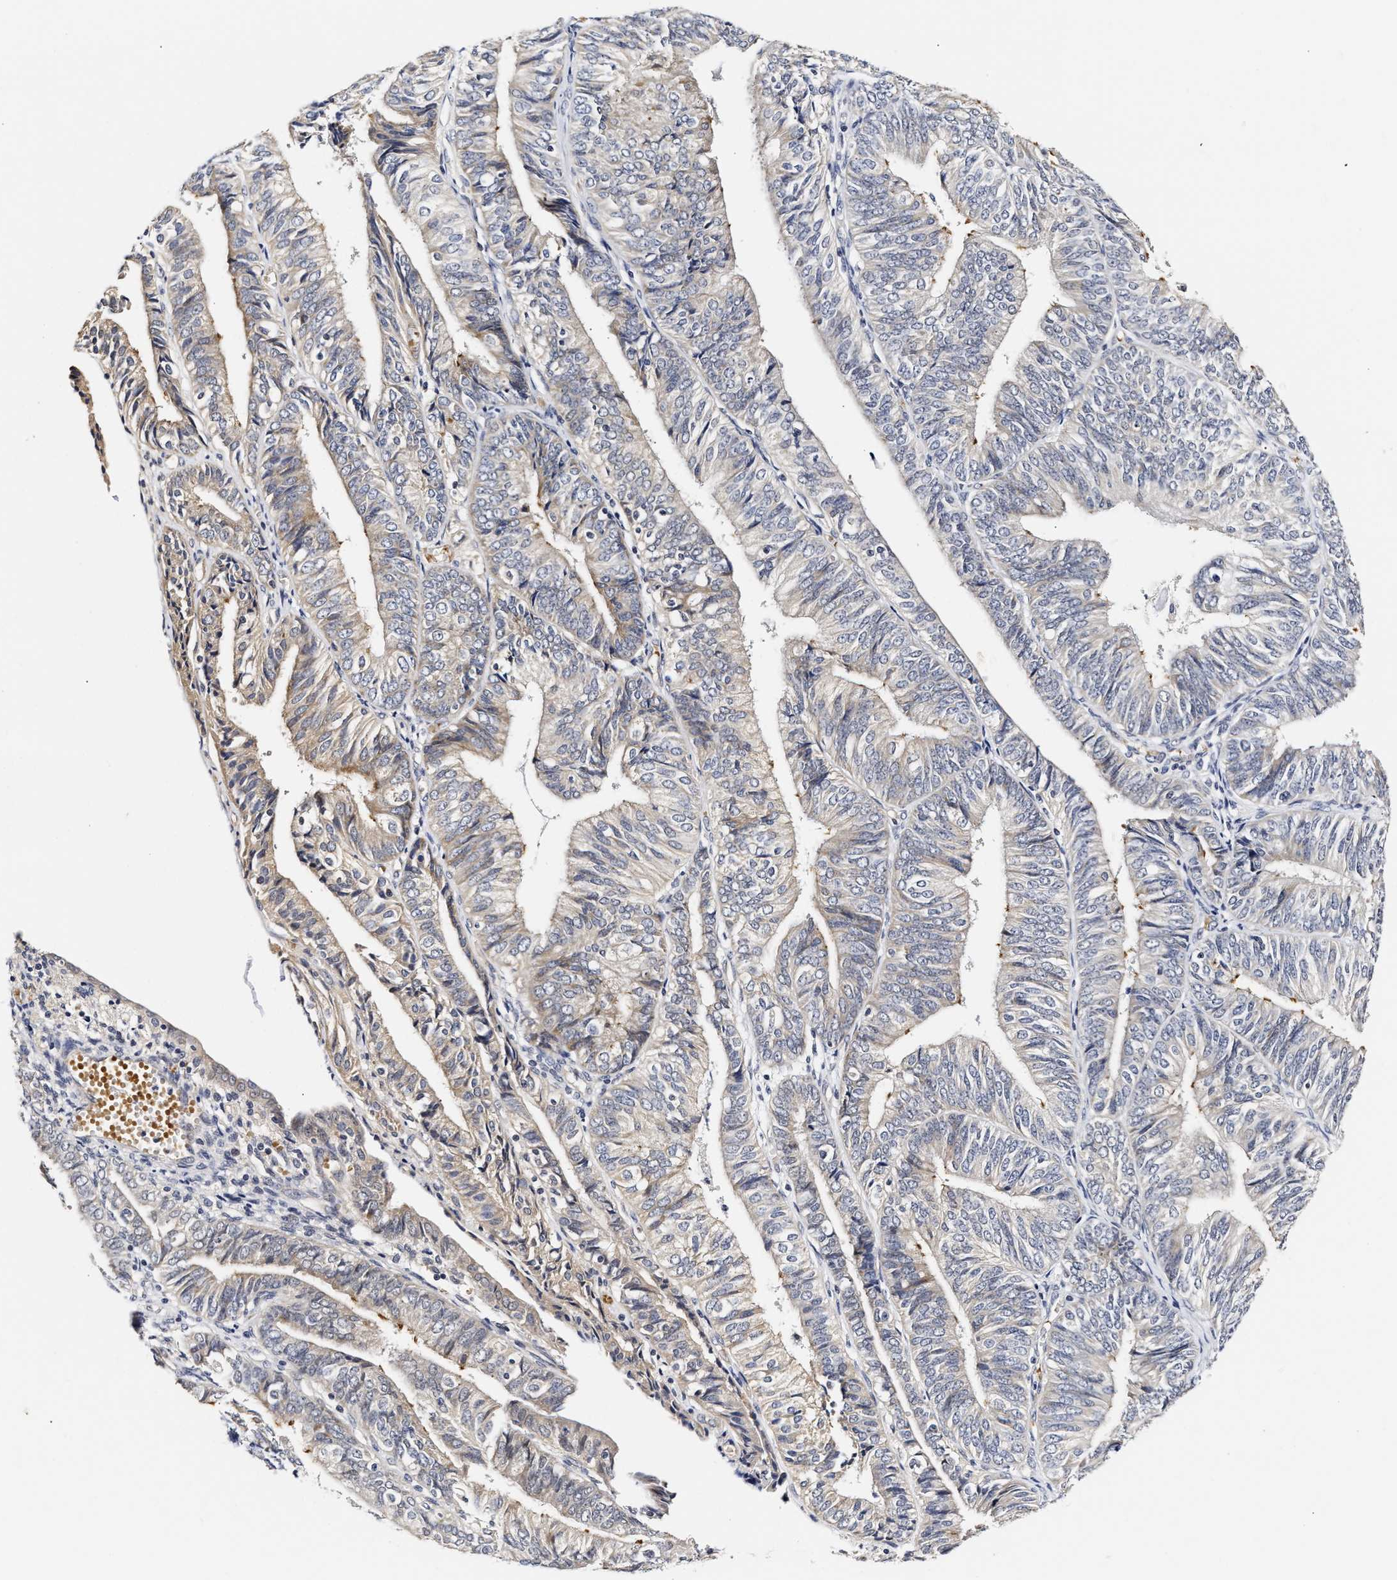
{"staining": {"intensity": "weak", "quantity": "<25%", "location": "cytoplasmic/membranous"}, "tissue": "endometrial cancer", "cell_type": "Tumor cells", "image_type": "cancer", "snomed": [{"axis": "morphology", "description": "Adenocarcinoma, NOS"}, {"axis": "topography", "description": "Endometrium"}], "caption": "The micrograph demonstrates no staining of tumor cells in endometrial cancer.", "gene": "RINT1", "patient": {"sex": "female", "age": 58}}